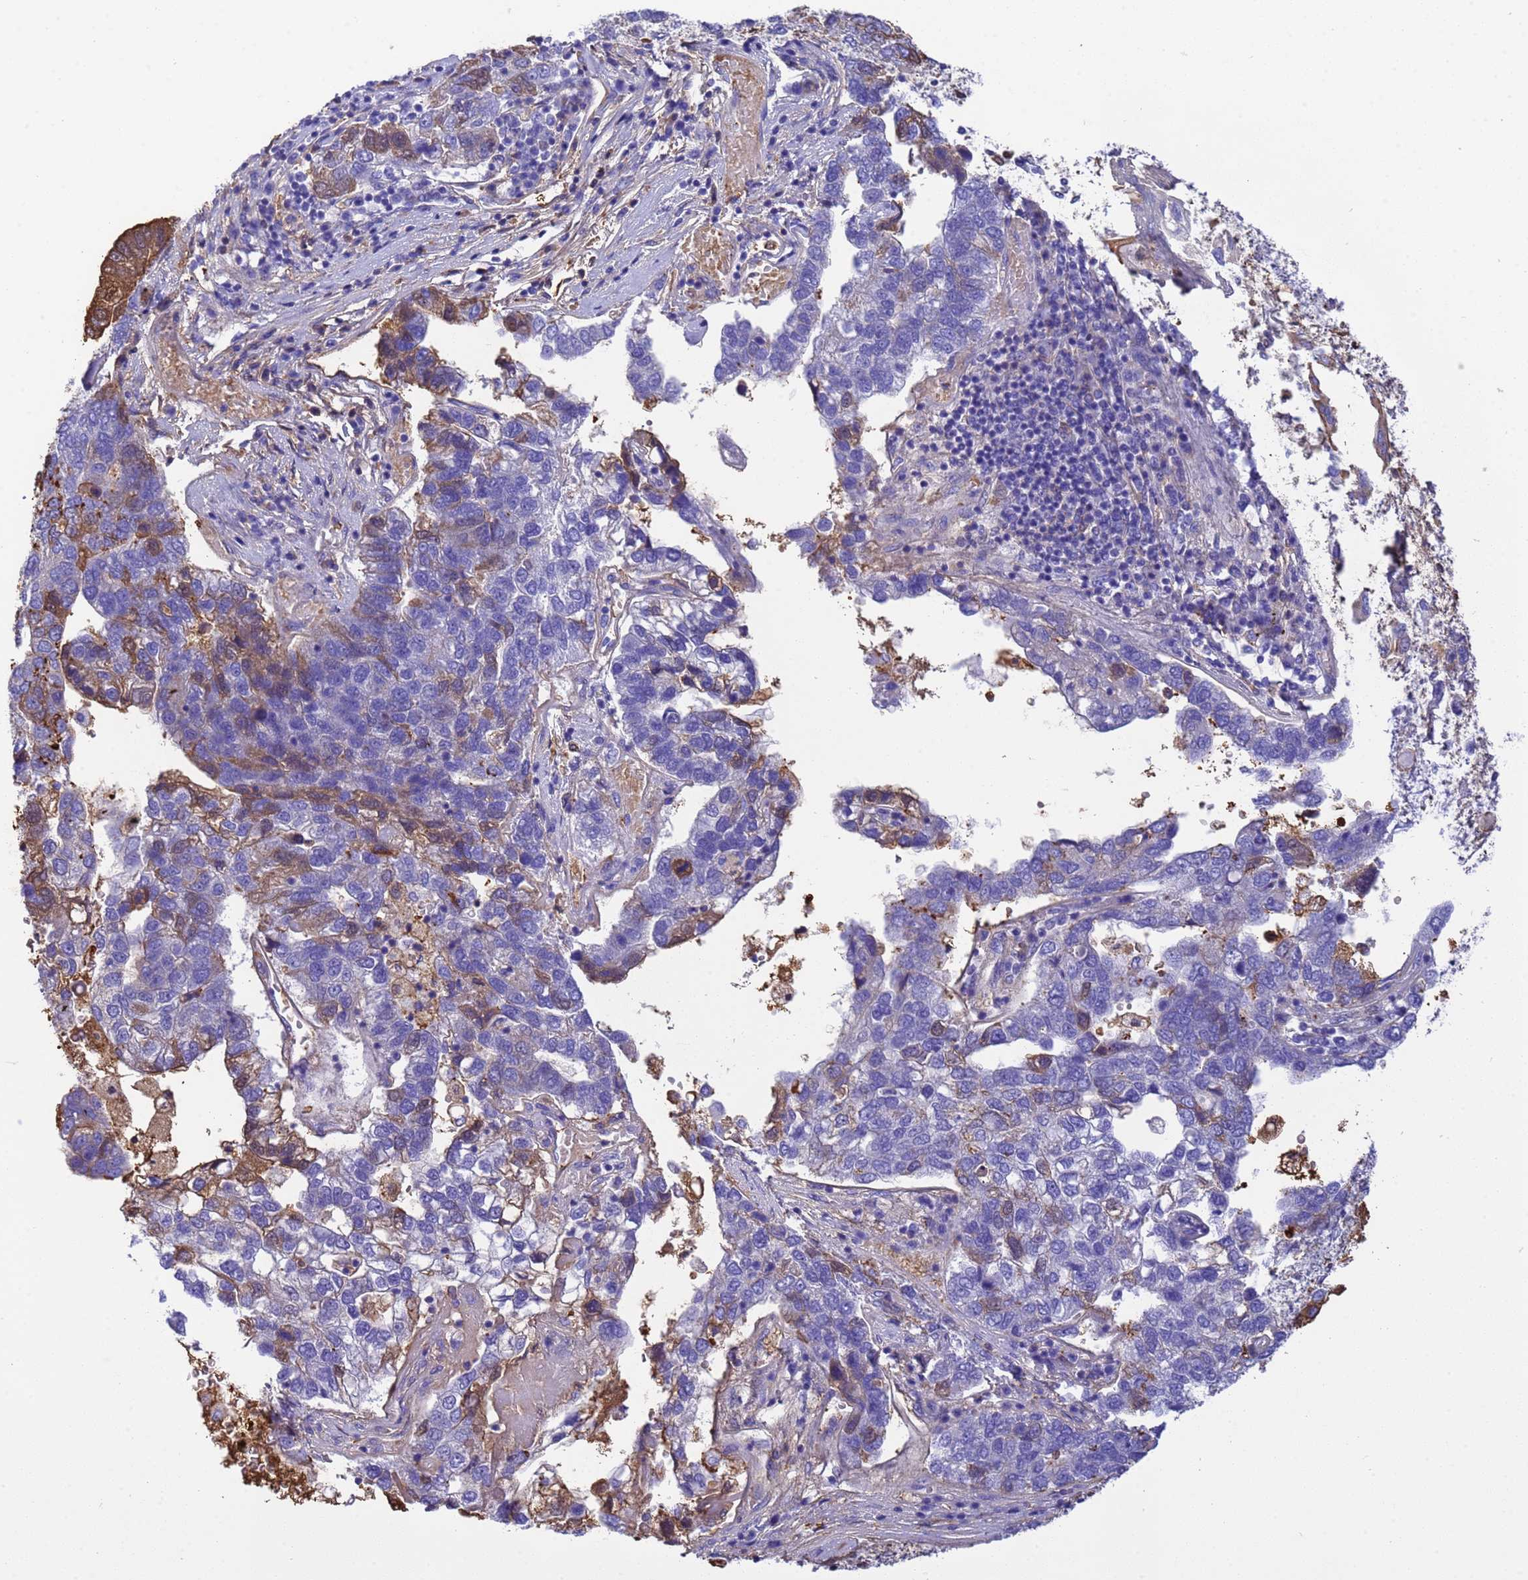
{"staining": {"intensity": "moderate", "quantity": "<25%", "location": "cytoplasmic/membranous,nuclear"}, "tissue": "pancreatic cancer", "cell_type": "Tumor cells", "image_type": "cancer", "snomed": [{"axis": "morphology", "description": "Adenocarcinoma, NOS"}, {"axis": "topography", "description": "Pancreas"}], "caption": "Immunohistochemistry (DAB) staining of human pancreatic cancer reveals moderate cytoplasmic/membranous and nuclear protein expression in about <25% of tumor cells. Using DAB (brown) and hematoxylin (blue) stains, captured at high magnification using brightfield microscopy.", "gene": "H1-7", "patient": {"sex": "female", "age": 61}}